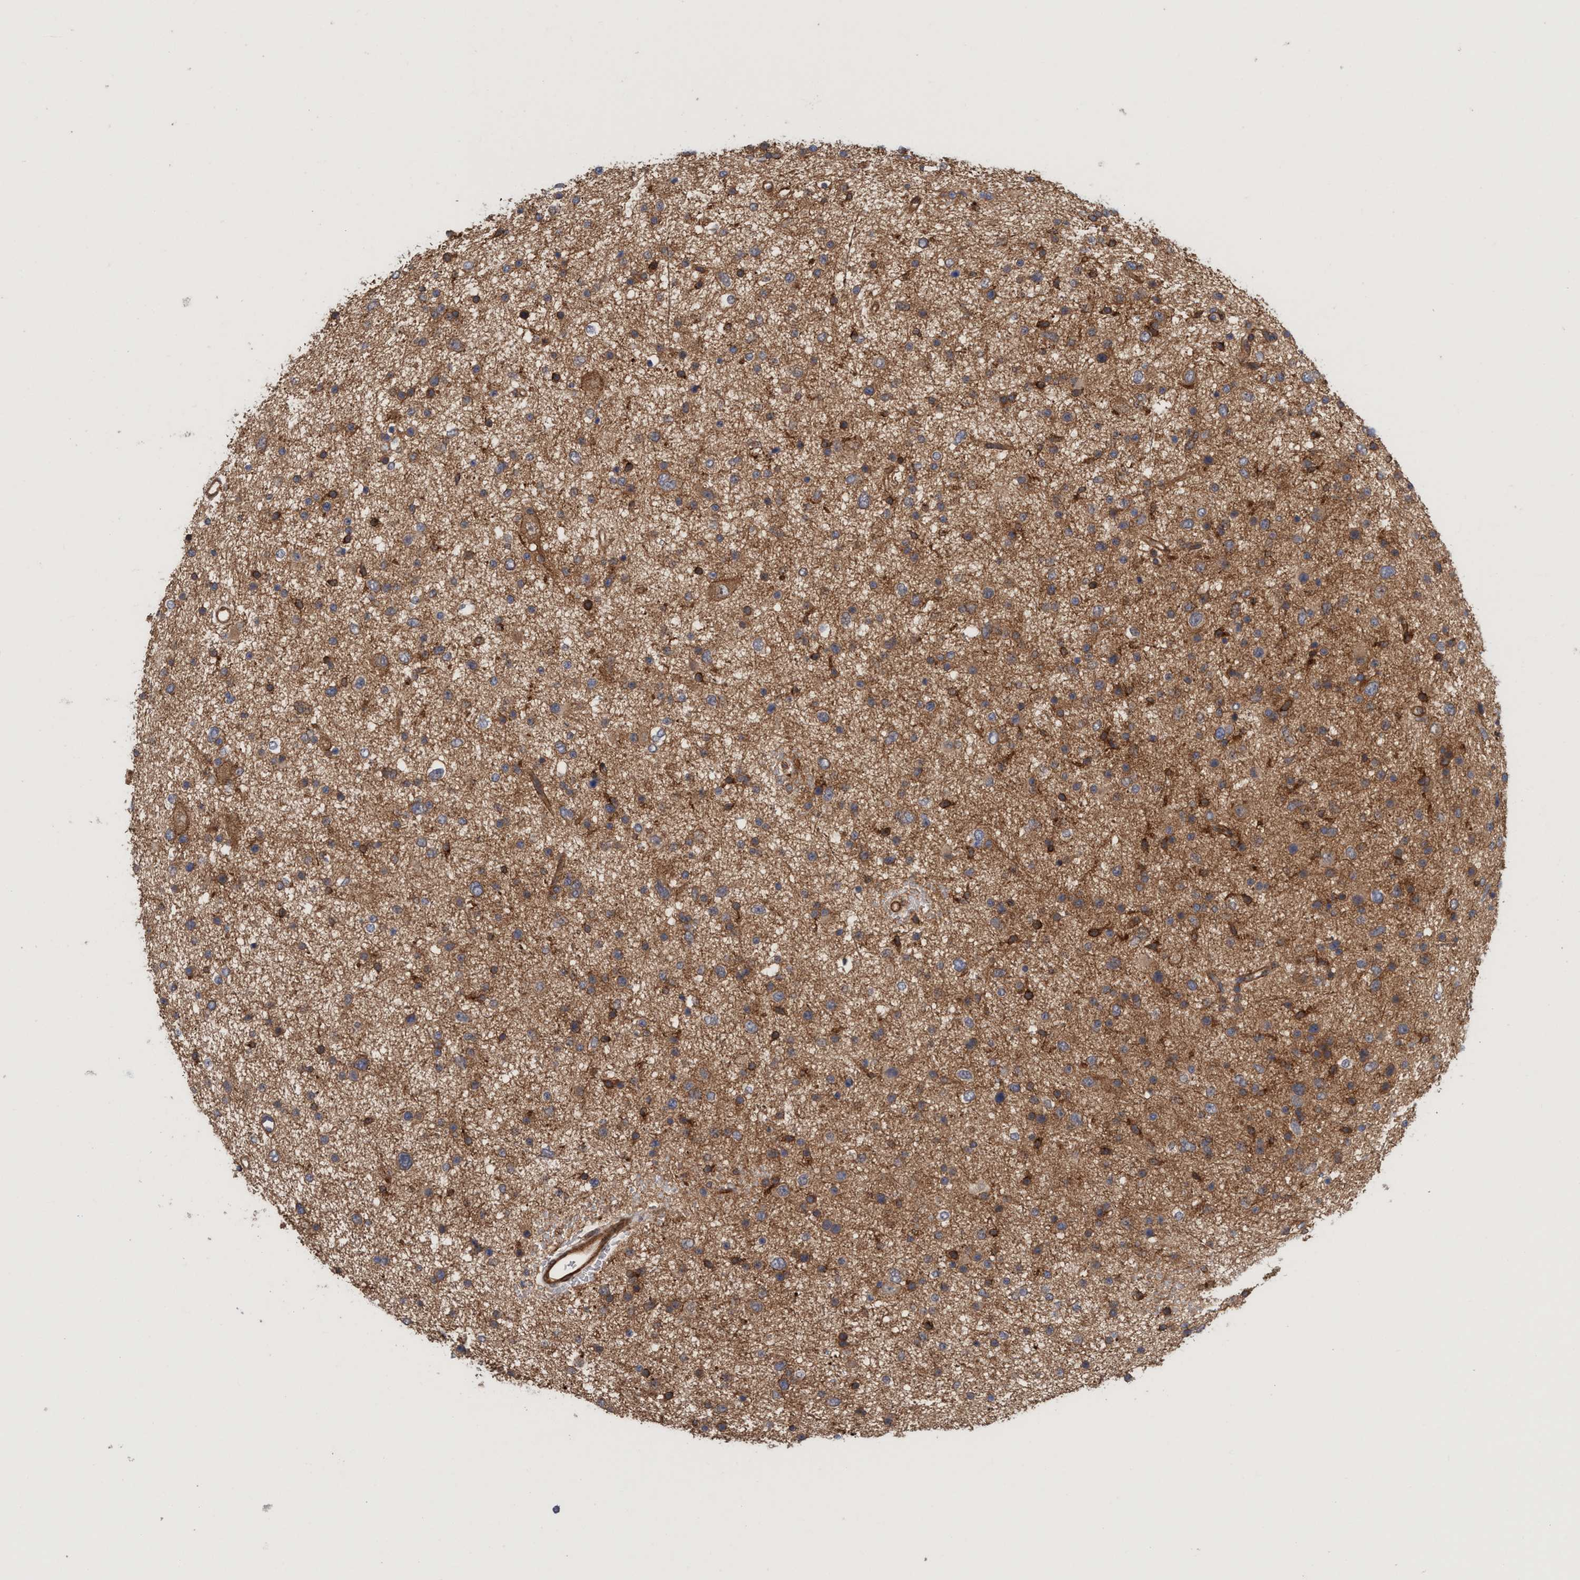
{"staining": {"intensity": "strong", "quantity": ">75%", "location": "cytoplasmic/membranous"}, "tissue": "glioma", "cell_type": "Tumor cells", "image_type": "cancer", "snomed": [{"axis": "morphology", "description": "Glioma, malignant, Low grade"}, {"axis": "topography", "description": "Brain"}], "caption": "This photomicrograph demonstrates glioma stained with immunohistochemistry to label a protein in brown. The cytoplasmic/membranous of tumor cells show strong positivity for the protein. Nuclei are counter-stained blue.", "gene": "SPECC1", "patient": {"sex": "female", "age": 37}}